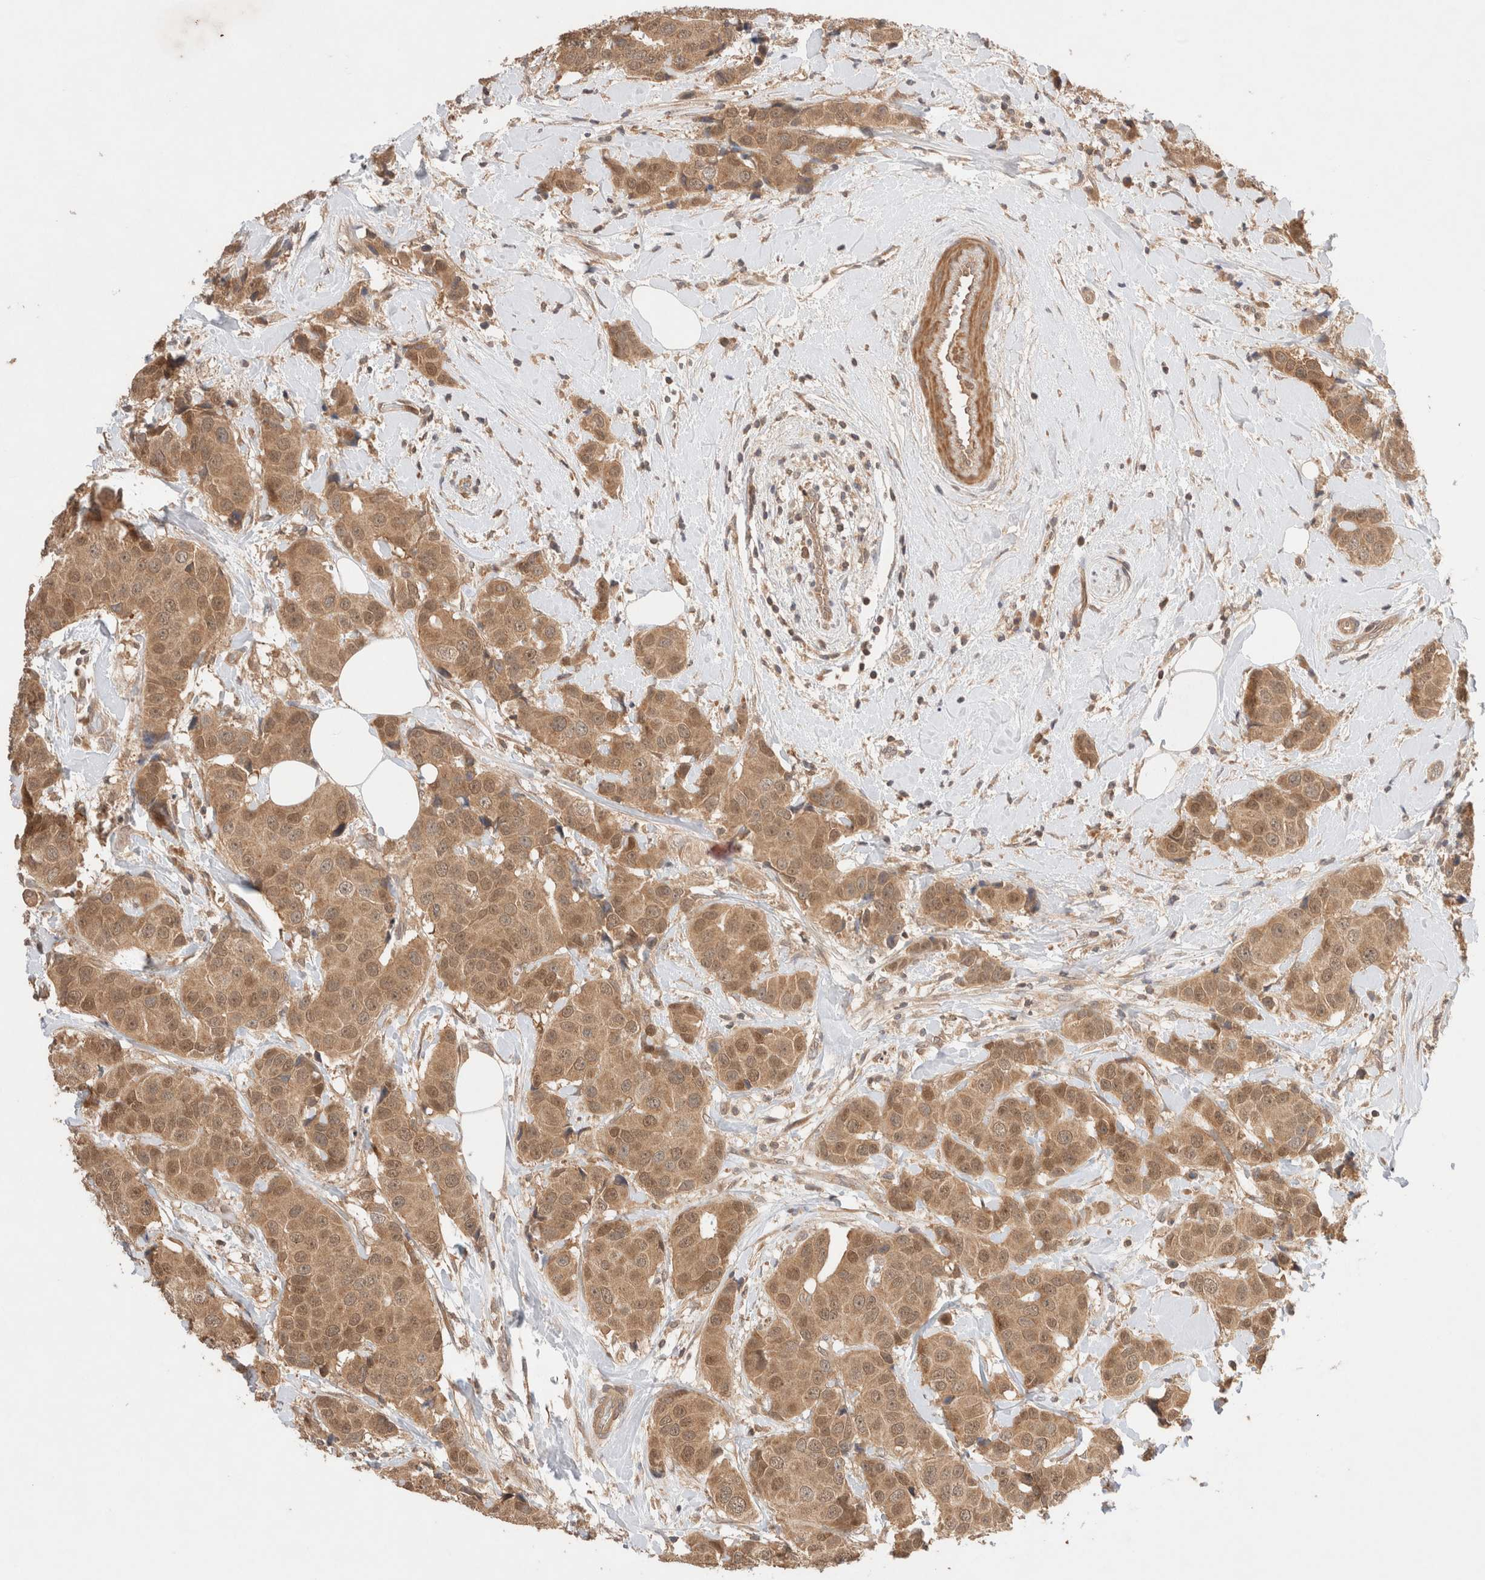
{"staining": {"intensity": "moderate", "quantity": ">75%", "location": "cytoplasmic/membranous,nuclear"}, "tissue": "breast cancer", "cell_type": "Tumor cells", "image_type": "cancer", "snomed": [{"axis": "morphology", "description": "Normal tissue, NOS"}, {"axis": "morphology", "description": "Duct carcinoma"}, {"axis": "topography", "description": "Breast"}], "caption": "Immunohistochemical staining of breast intraductal carcinoma reveals moderate cytoplasmic/membranous and nuclear protein staining in about >75% of tumor cells. The staining is performed using DAB (3,3'-diaminobenzidine) brown chromogen to label protein expression. The nuclei are counter-stained blue using hematoxylin.", "gene": "CARNMT1", "patient": {"sex": "female", "age": 39}}